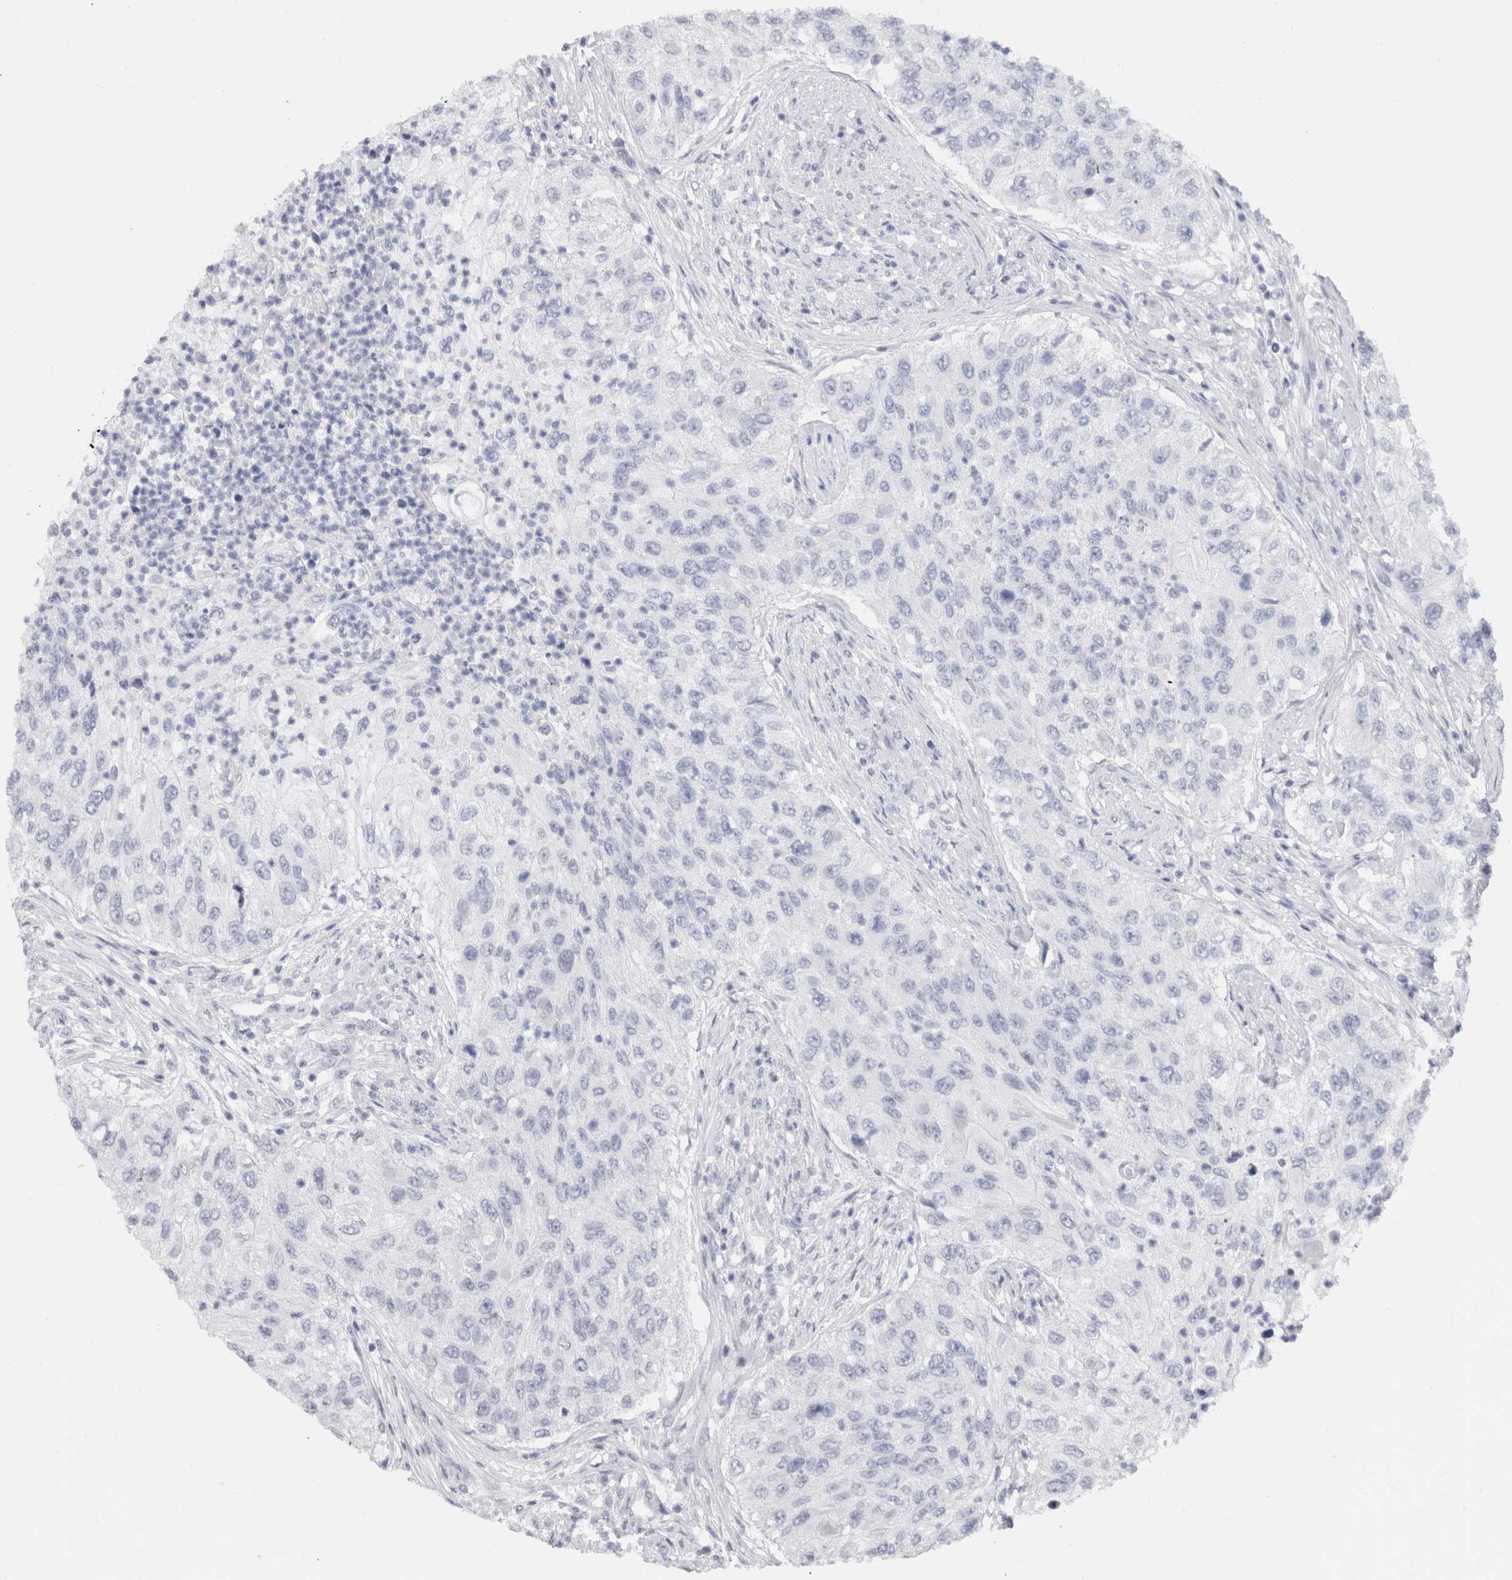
{"staining": {"intensity": "negative", "quantity": "none", "location": "none"}, "tissue": "urothelial cancer", "cell_type": "Tumor cells", "image_type": "cancer", "snomed": [{"axis": "morphology", "description": "Urothelial carcinoma, High grade"}, {"axis": "topography", "description": "Urinary bladder"}], "caption": "An immunohistochemistry histopathology image of high-grade urothelial carcinoma is shown. There is no staining in tumor cells of high-grade urothelial carcinoma.", "gene": "C9orf50", "patient": {"sex": "female", "age": 60}}